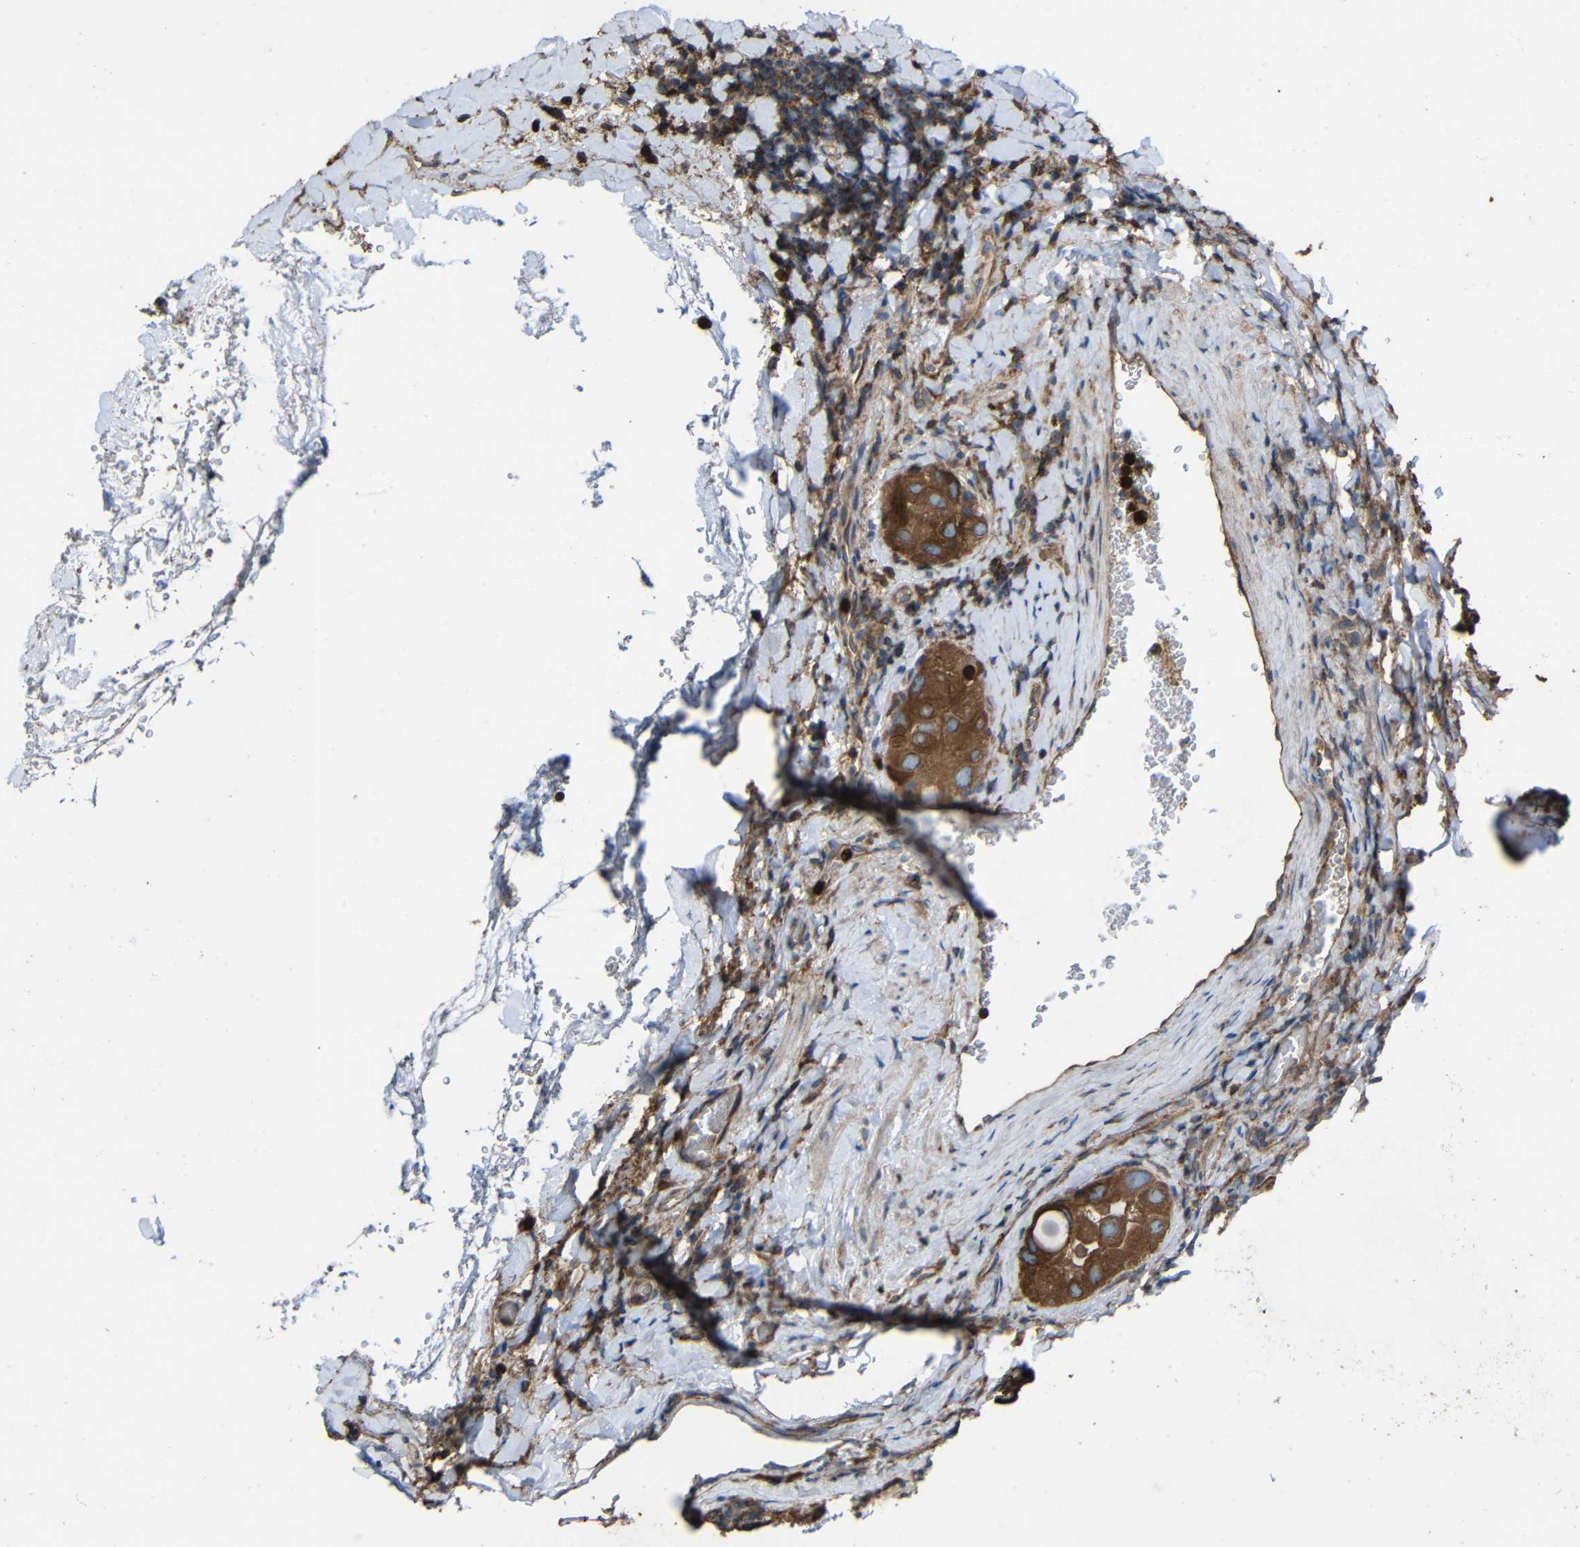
{"staining": {"intensity": "moderate", "quantity": ">75%", "location": "cytoplasmic/membranous"}, "tissue": "thyroid cancer", "cell_type": "Tumor cells", "image_type": "cancer", "snomed": [{"axis": "morphology", "description": "Papillary adenocarcinoma, NOS"}, {"axis": "topography", "description": "Thyroid gland"}], "caption": "A medium amount of moderate cytoplasmic/membranous positivity is identified in approximately >75% of tumor cells in thyroid cancer tissue. The protein is stained brown, and the nuclei are stained in blue (DAB (3,3'-diaminobenzidine) IHC with brightfield microscopy, high magnification).", "gene": "TREM2", "patient": {"sex": "female", "age": 42}}